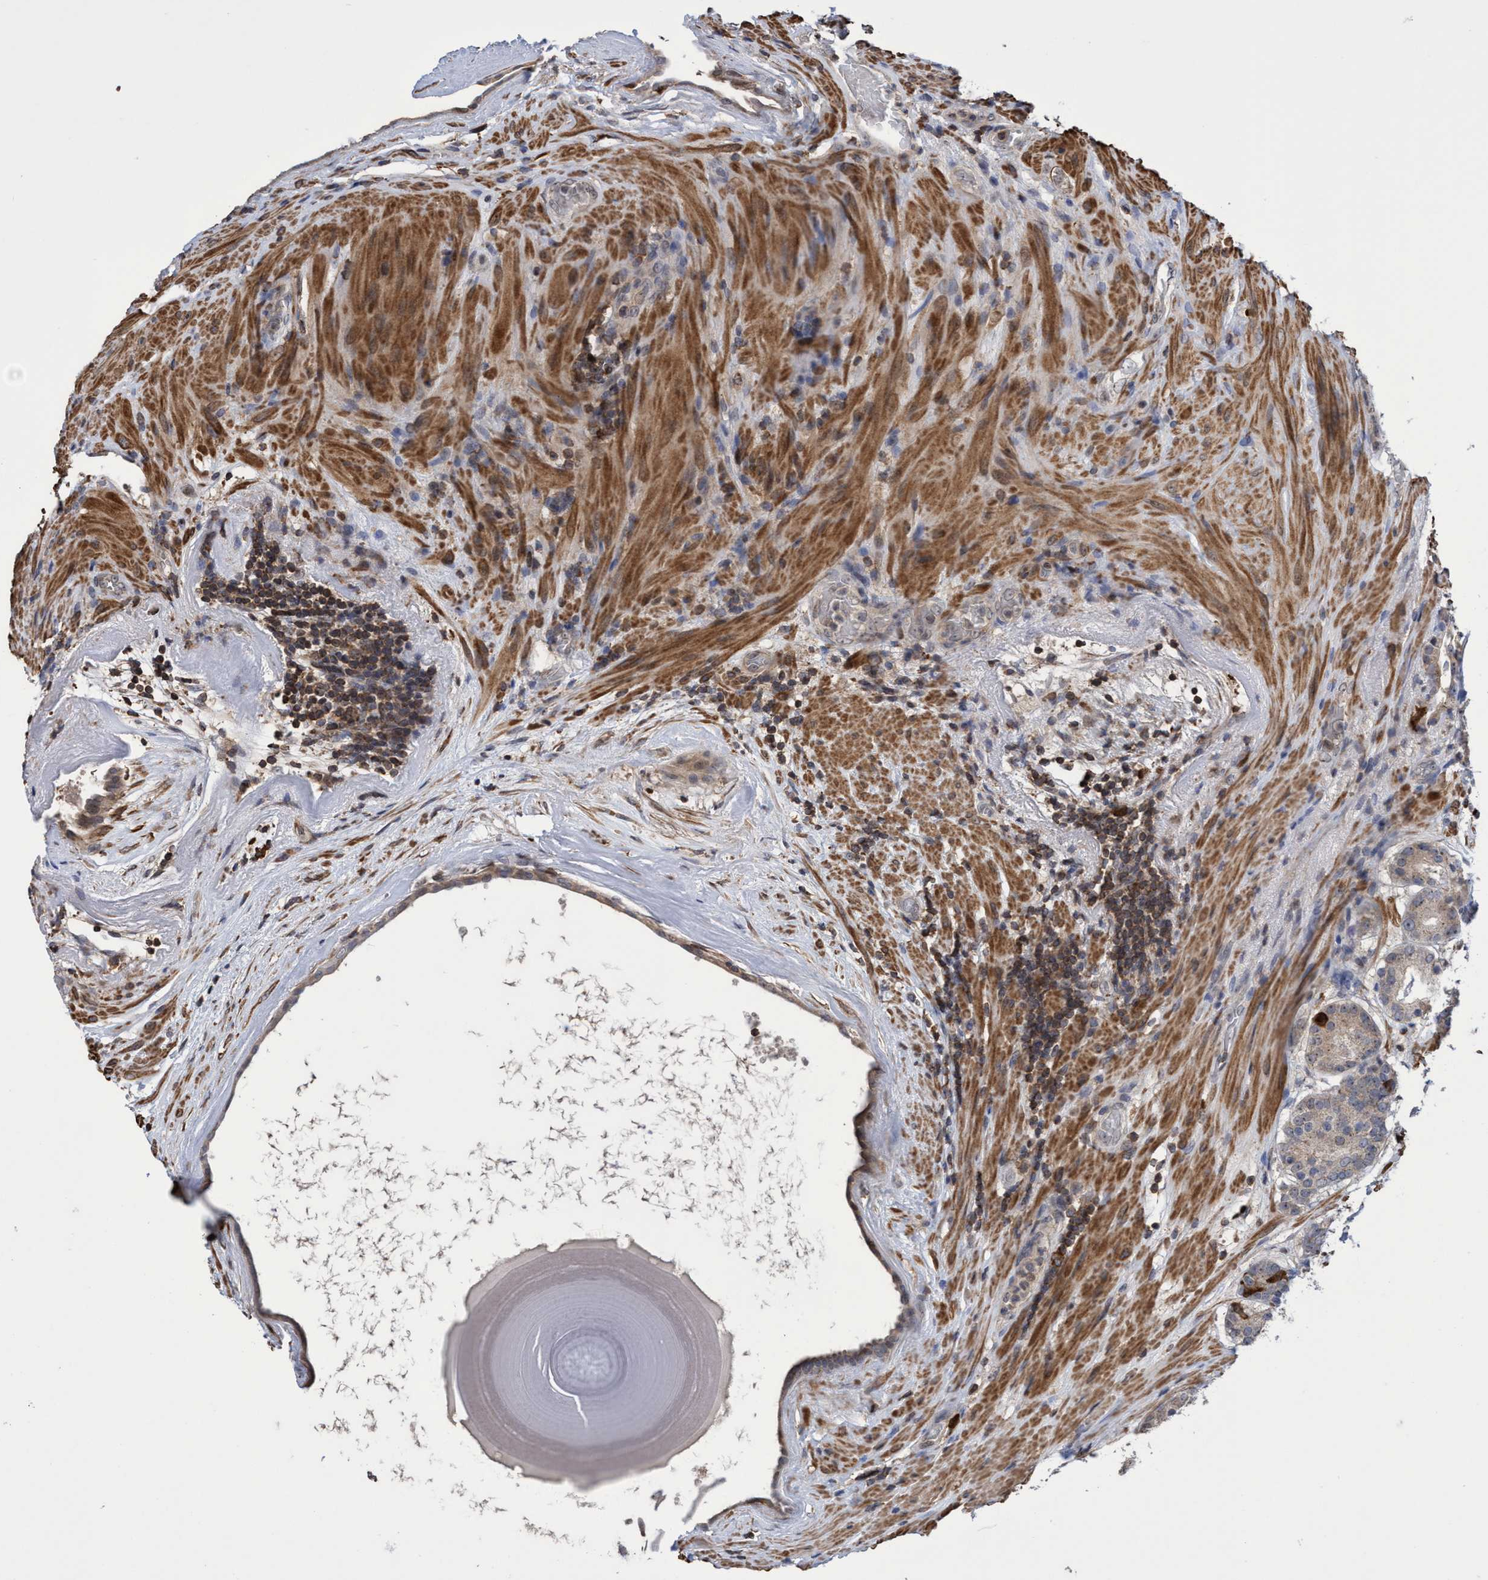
{"staining": {"intensity": "weak", "quantity": ">75%", "location": "cytoplasmic/membranous,nuclear"}, "tissue": "prostate cancer", "cell_type": "Tumor cells", "image_type": "cancer", "snomed": [{"axis": "morphology", "description": "Adenocarcinoma, Low grade"}, {"axis": "topography", "description": "Prostate"}], "caption": "A photomicrograph of human prostate adenocarcinoma (low-grade) stained for a protein reveals weak cytoplasmic/membranous and nuclear brown staining in tumor cells. The staining is performed using DAB (3,3'-diaminobenzidine) brown chromogen to label protein expression. The nuclei are counter-stained blue using hematoxylin.", "gene": "SLBP", "patient": {"sex": "male", "age": 69}}